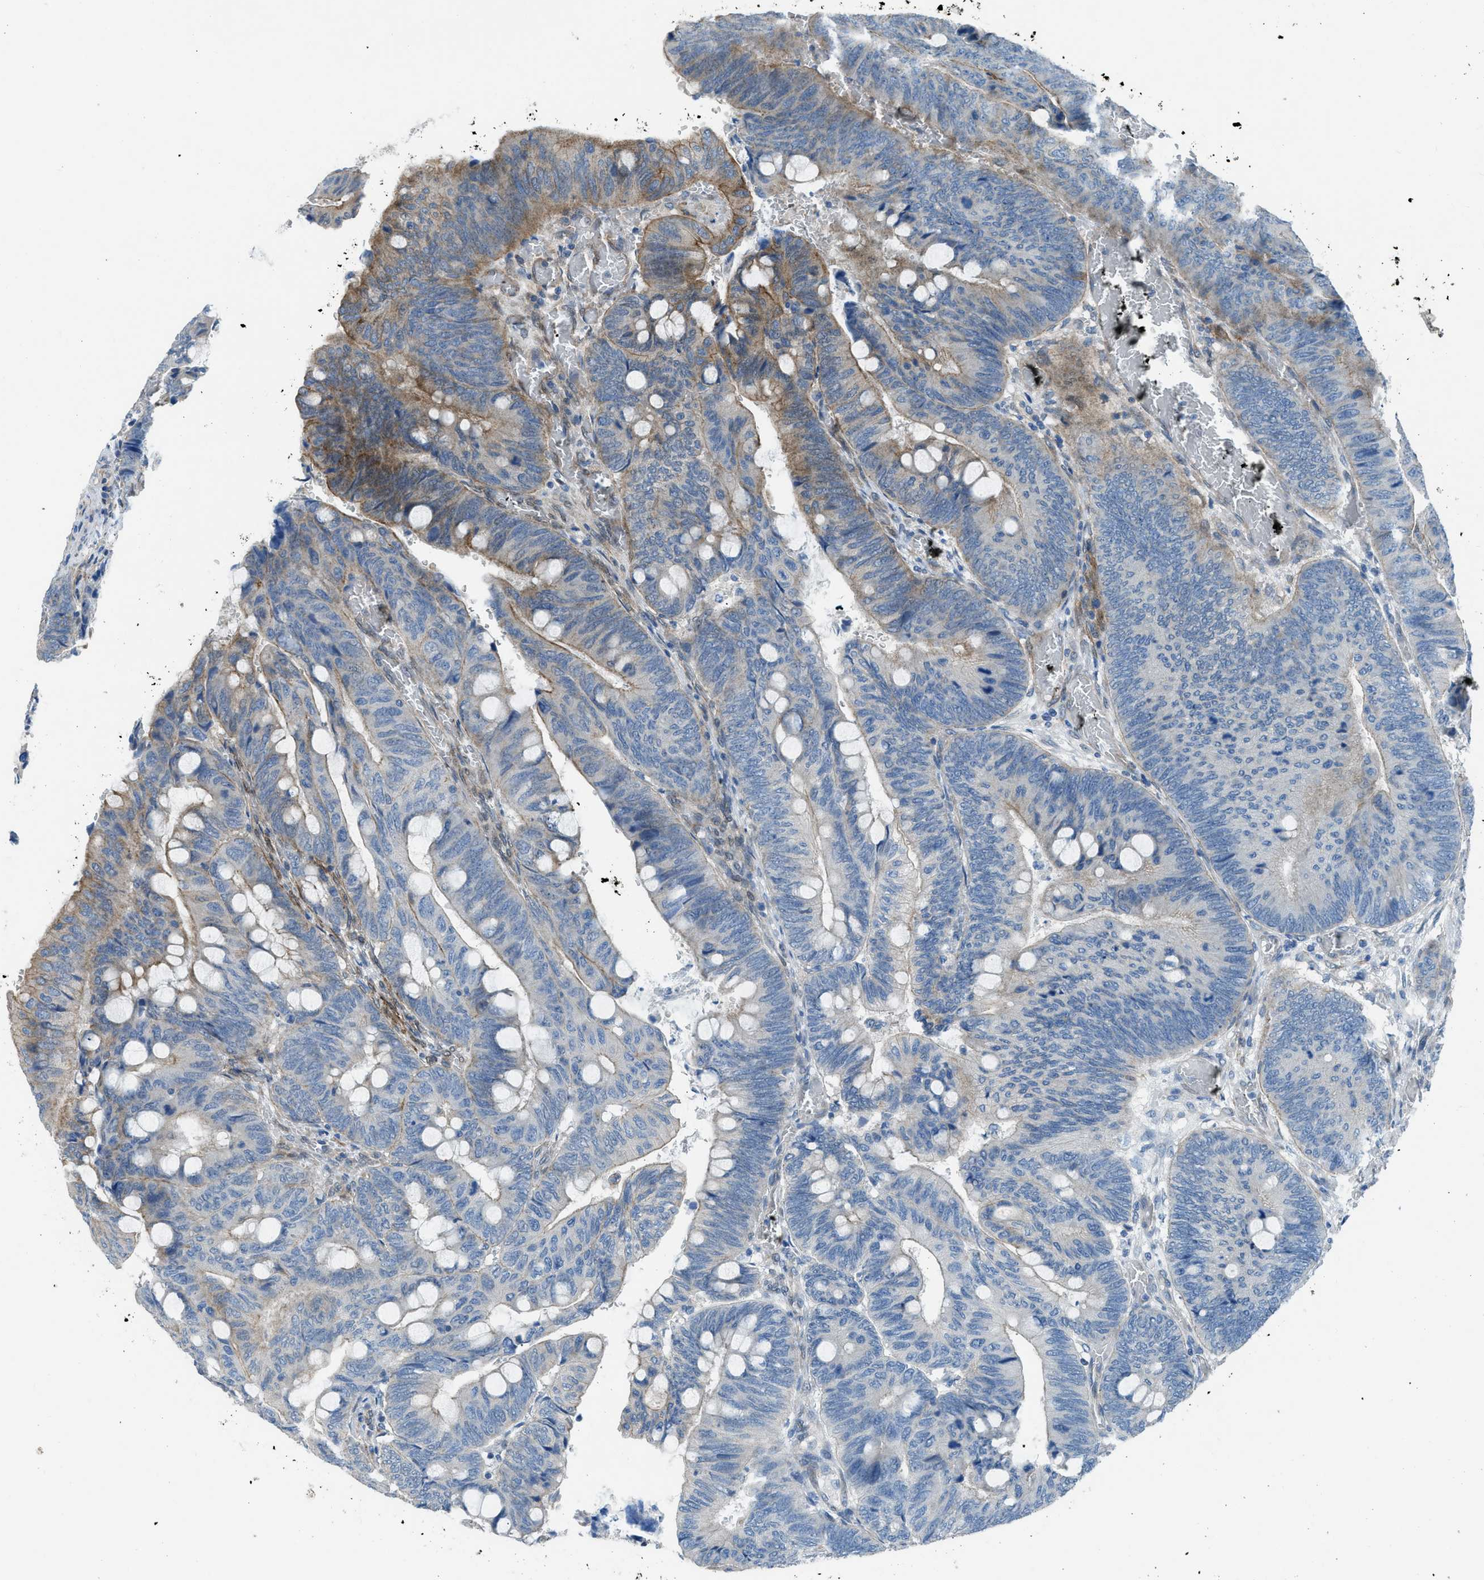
{"staining": {"intensity": "moderate", "quantity": "<25%", "location": "cytoplasmic/membranous"}, "tissue": "colorectal cancer", "cell_type": "Tumor cells", "image_type": "cancer", "snomed": [{"axis": "morphology", "description": "Normal tissue, NOS"}, {"axis": "morphology", "description": "Adenocarcinoma, NOS"}, {"axis": "topography", "description": "Rectum"}, {"axis": "topography", "description": "Peripheral nerve tissue"}], "caption": "Immunohistochemical staining of colorectal cancer (adenocarcinoma) shows low levels of moderate cytoplasmic/membranous protein expression in approximately <25% of tumor cells.", "gene": "PRKN", "patient": {"sex": "male", "age": 92}}